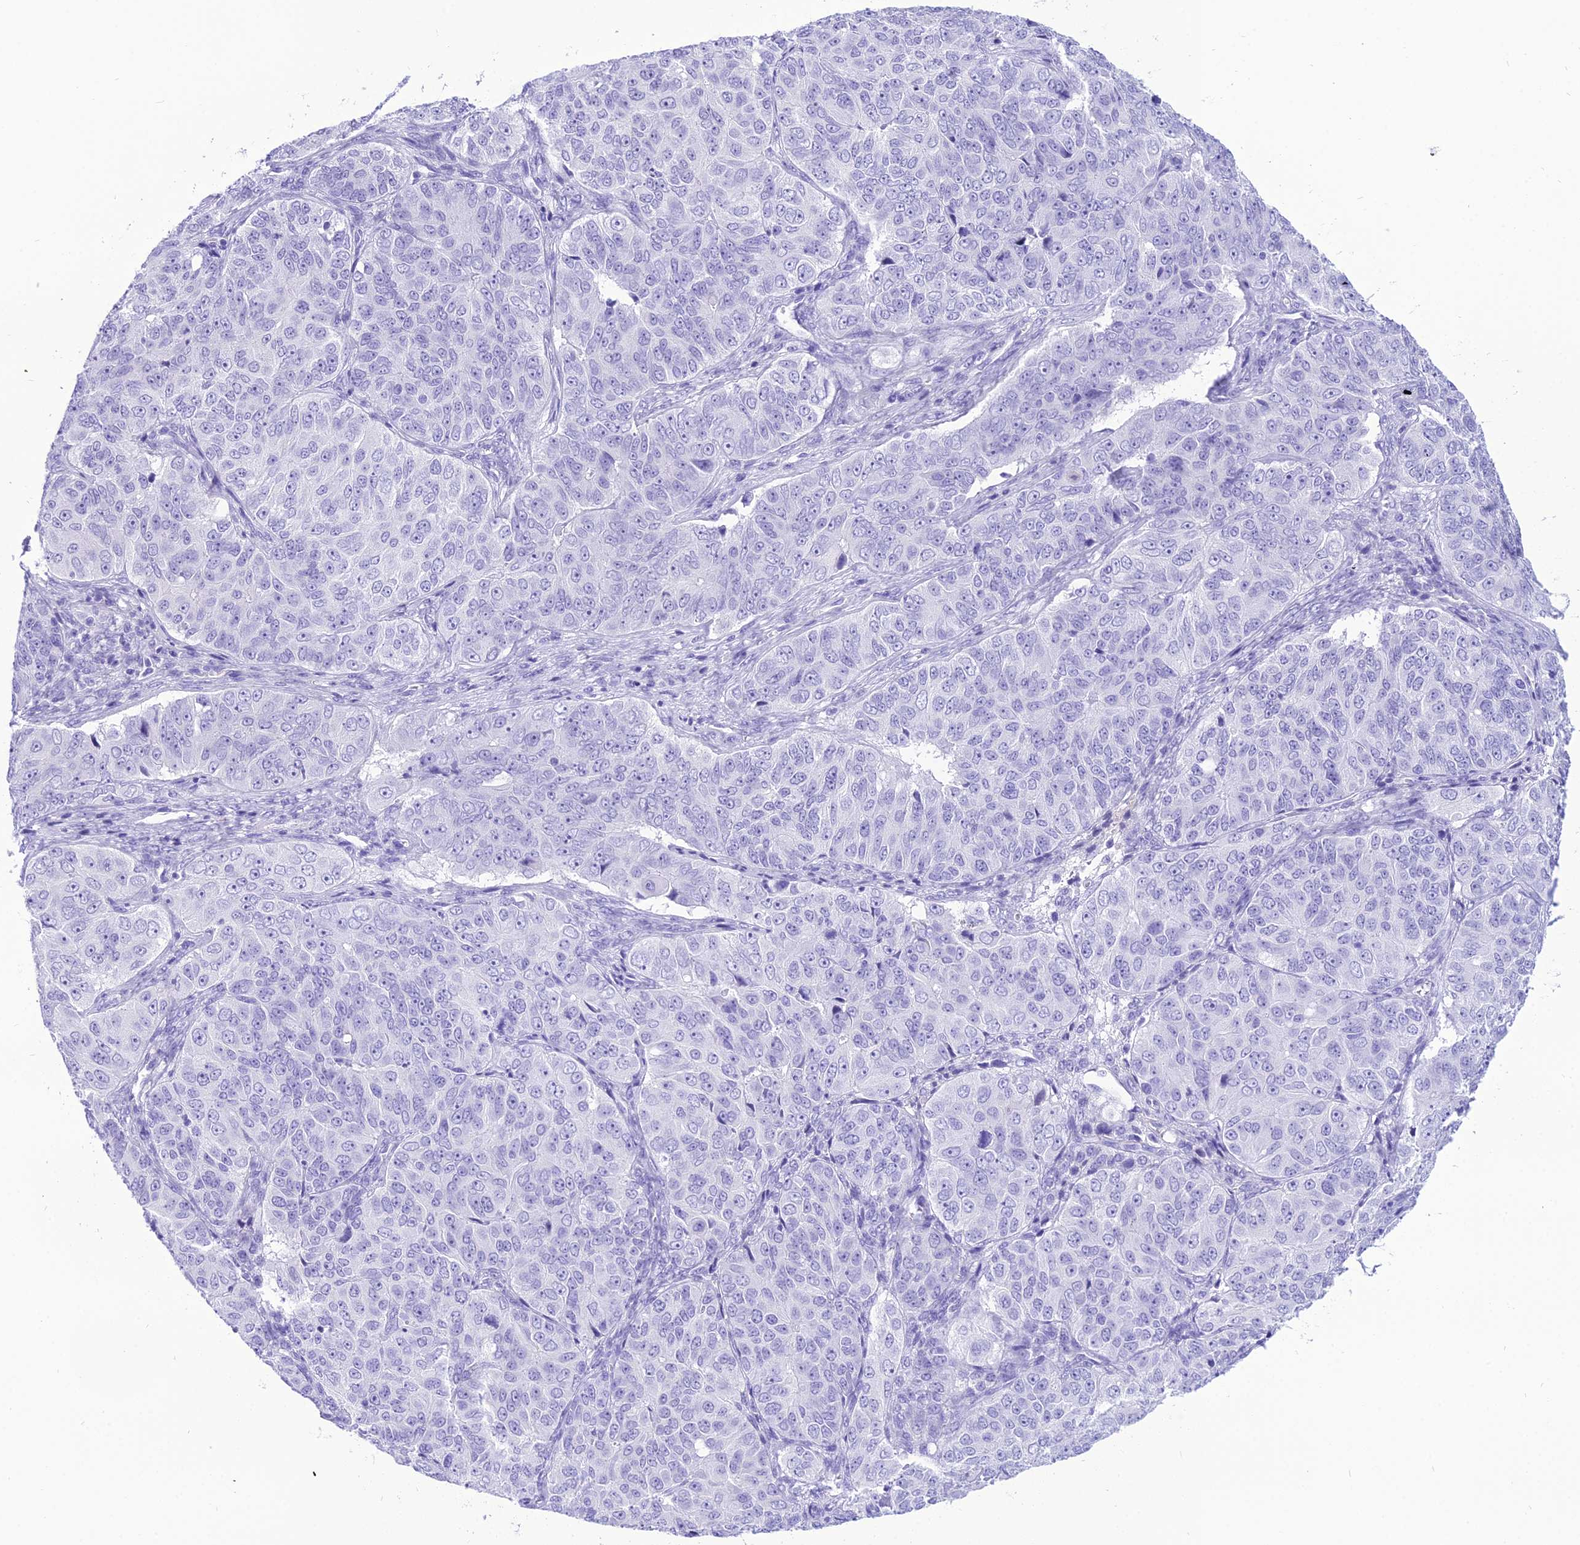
{"staining": {"intensity": "negative", "quantity": "none", "location": "none"}, "tissue": "ovarian cancer", "cell_type": "Tumor cells", "image_type": "cancer", "snomed": [{"axis": "morphology", "description": "Carcinoma, endometroid"}, {"axis": "topography", "description": "Ovary"}], "caption": "Immunohistochemistry (IHC) histopathology image of human endometroid carcinoma (ovarian) stained for a protein (brown), which demonstrates no staining in tumor cells.", "gene": "PNMA5", "patient": {"sex": "female", "age": 51}}